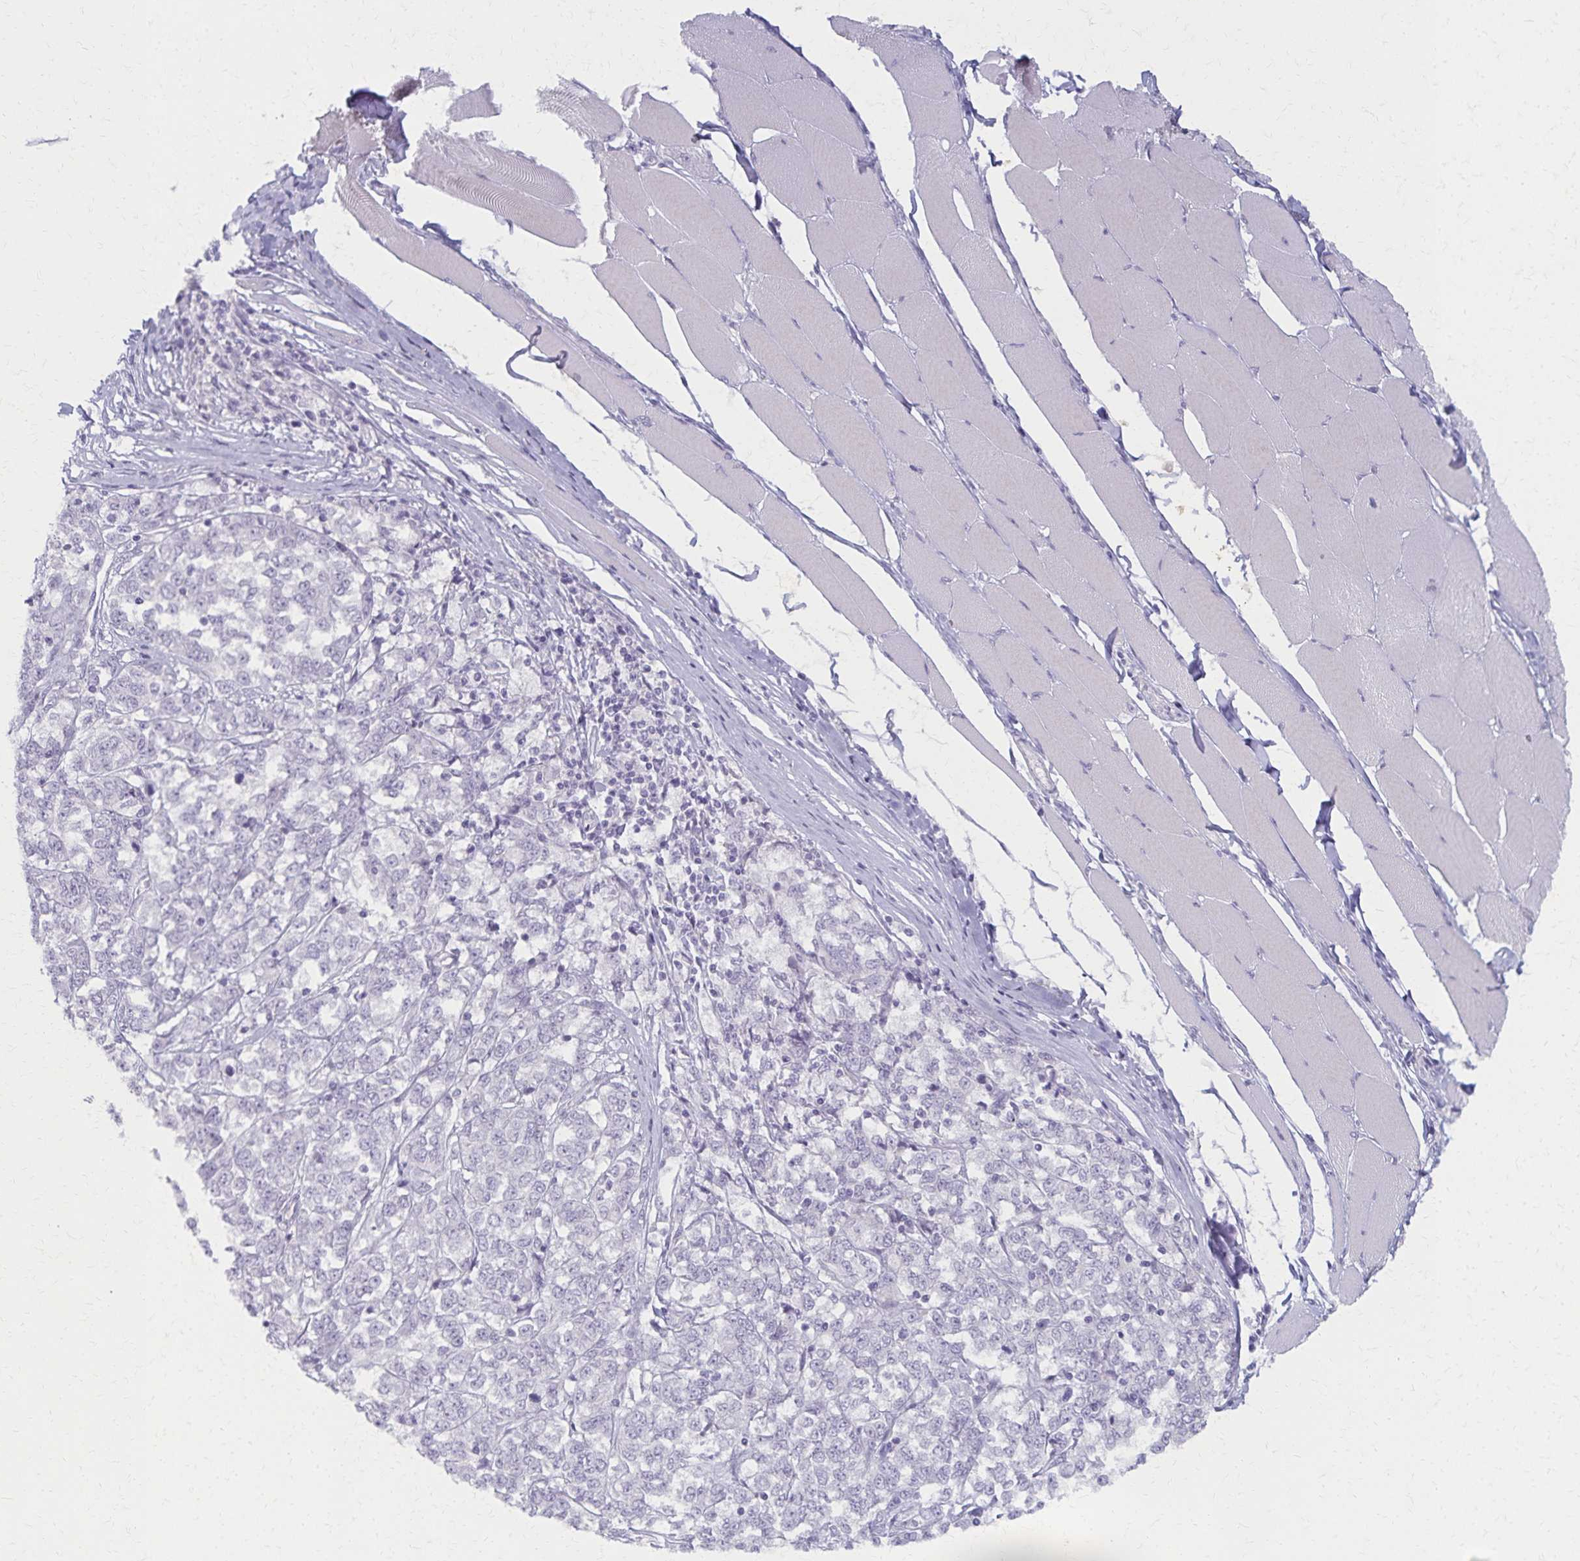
{"staining": {"intensity": "negative", "quantity": "none", "location": "none"}, "tissue": "melanoma", "cell_type": "Tumor cells", "image_type": "cancer", "snomed": [{"axis": "morphology", "description": "Malignant melanoma, NOS"}, {"axis": "topography", "description": "Skin"}], "caption": "The photomicrograph displays no significant expression in tumor cells of melanoma. Brightfield microscopy of immunohistochemistry stained with DAB (brown) and hematoxylin (blue), captured at high magnification.", "gene": "MORC4", "patient": {"sex": "female", "age": 72}}